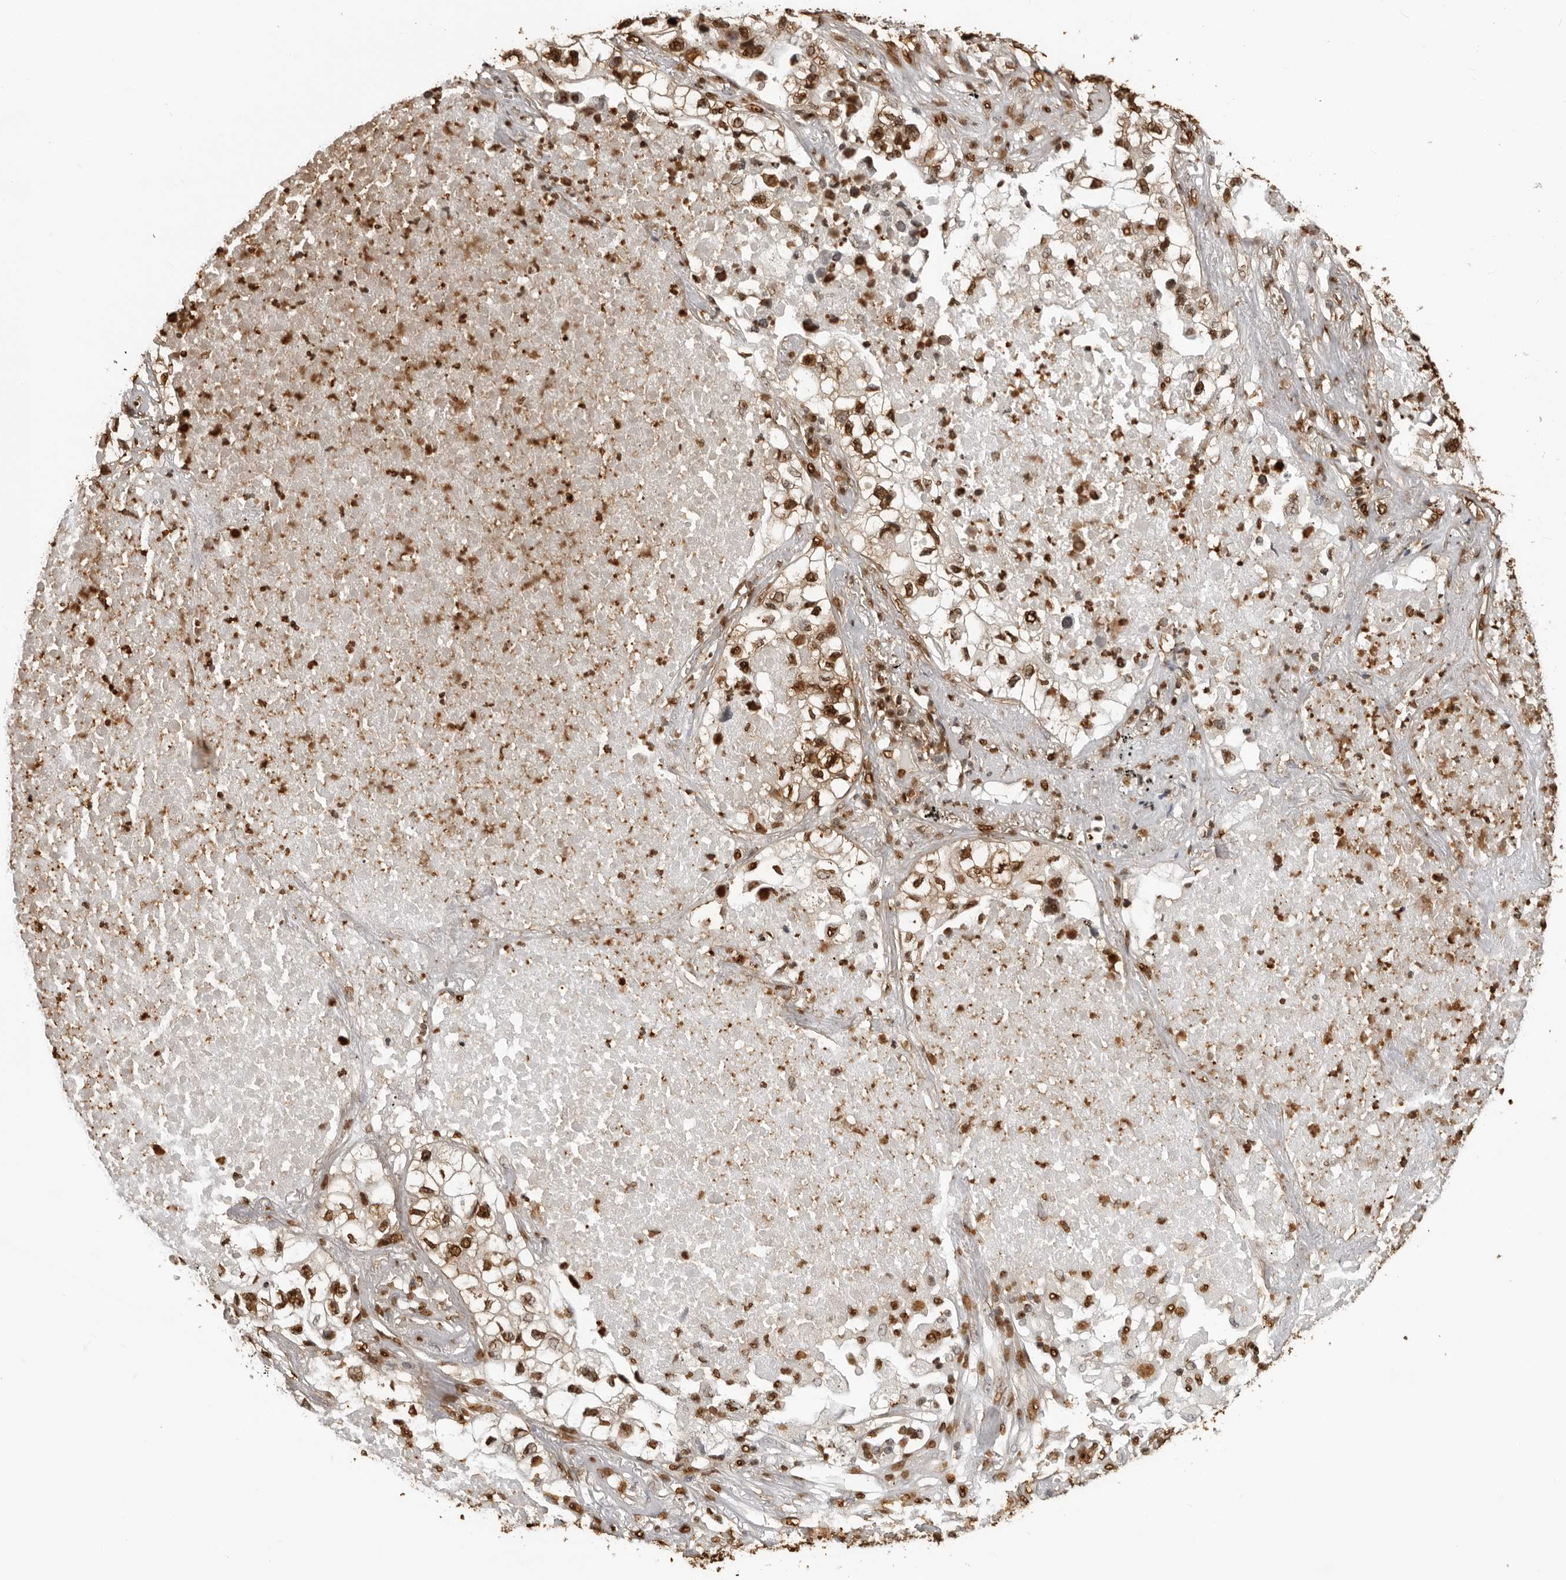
{"staining": {"intensity": "strong", "quantity": ">75%", "location": "nuclear"}, "tissue": "lung cancer", "cell_type": "Tumor cells", "image_type": "cancer", "snomed": [{"axis": "morphology", "description": "Adenocarcinoma, NOS"}, {"axis": "topography", "description": "Lung"}], "caption": "High-power microscopy captured an immunohistochemistry image of lung cancer (adenocarcinoma), revealing strong nuclear expression in about >75% of tumor cells. The protein of interest is shown in brown color, while the nuclei are stained blue.", "gene": "ZFP91", "patient": {"sex": "male", "age": 63}}